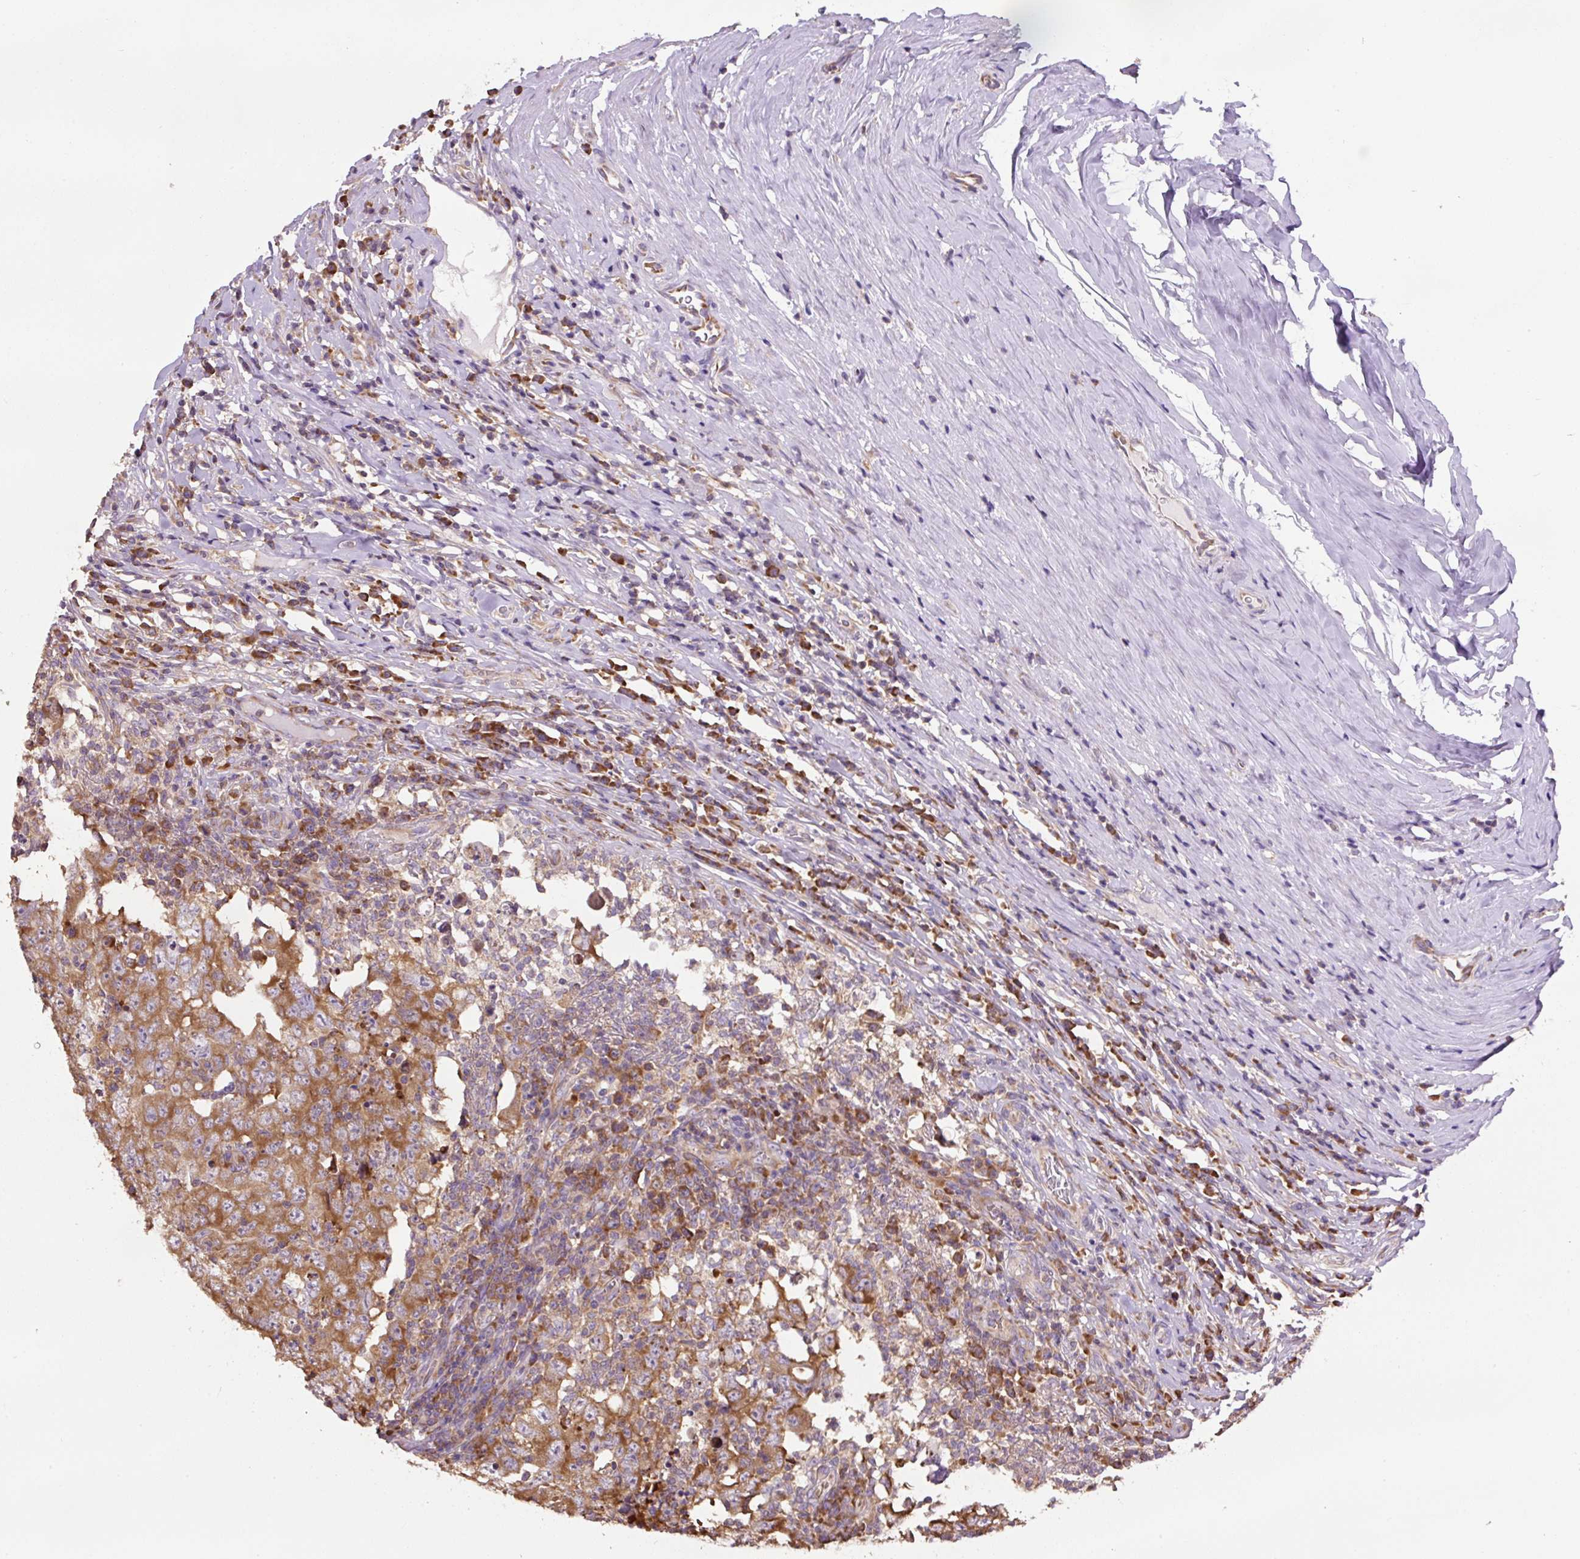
{"staining": {"intensity": "moderate", "quantity": ">75%", "location": "cytoplasmic/membranous"}, "tissue": "testis cancer", "cell_type": "Tumor cells", "image_type": "cancer", "snomed": [{"axis": "morphology", "description": "Carcinoma, Embryonal, NOS"}, {"axis": "topography", "description": "Testis"}], "caption": "DAB immunohistochemical staining of human testis embryonal carcinoma reveals moderate cytoplasmic/membranous protein staining in approximately >75% of tumor cells.", "gene": "RPS23", "patient": {"sex": "male", "age": 26}}